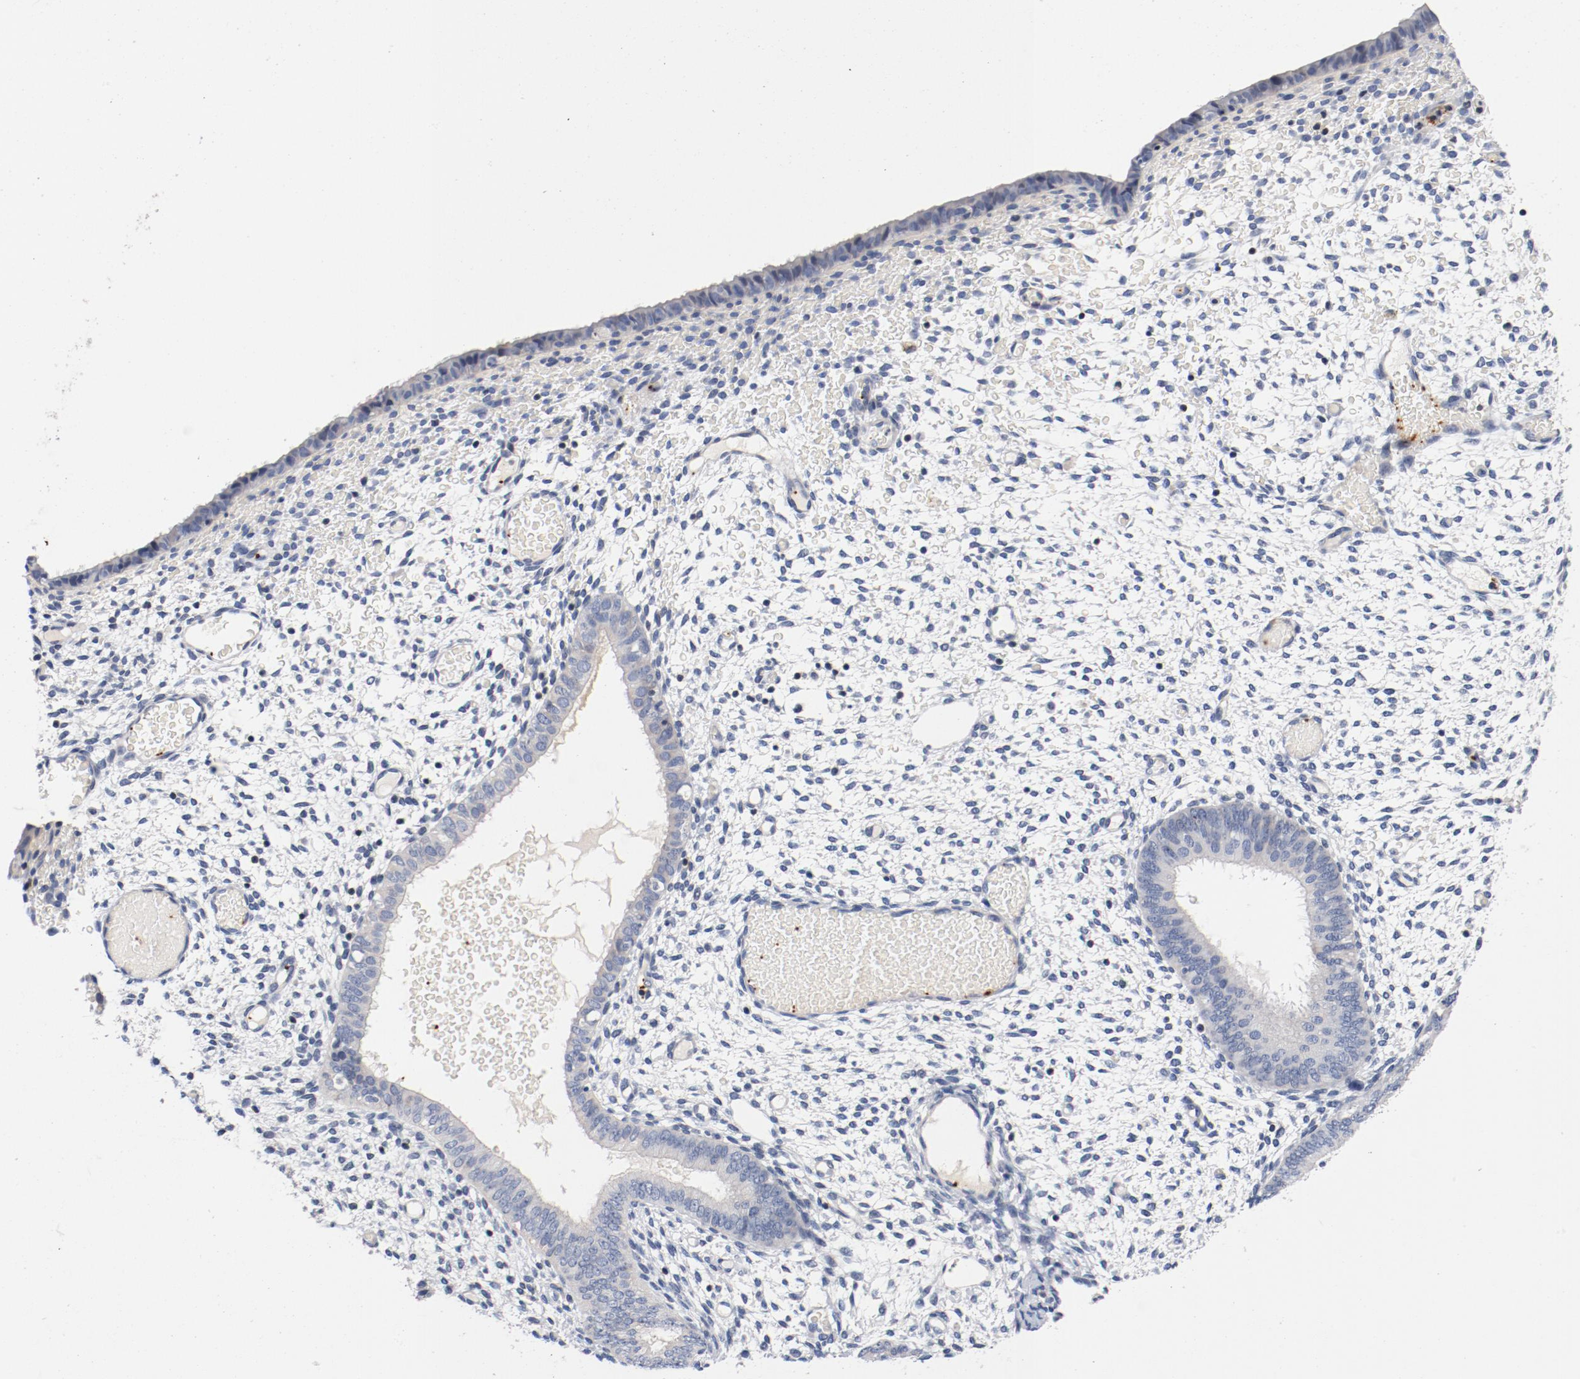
{"staining": {"intensity": "negative", "quantity": "none", "location": "none"}, "tissue": "endometrium", "cell_type": "Cells in endometrial stroma", "image_type": "normal", "snomed": [{"axis": "morphology", "description": "Normal tissue, NOS"}, {"axis": "topography", "description": "Endometrium"}], "caption": "This is a micrograph of immunohistochemistry (IHC) staining of benign endometrium, which shows no staining in cells in endometrial stroma. (DAB (3,3'-diaminobenzidine) immunohistochemistry, high magnification).", "gene": "PIM1", "patient": {"sex": "female", "age": 42}}